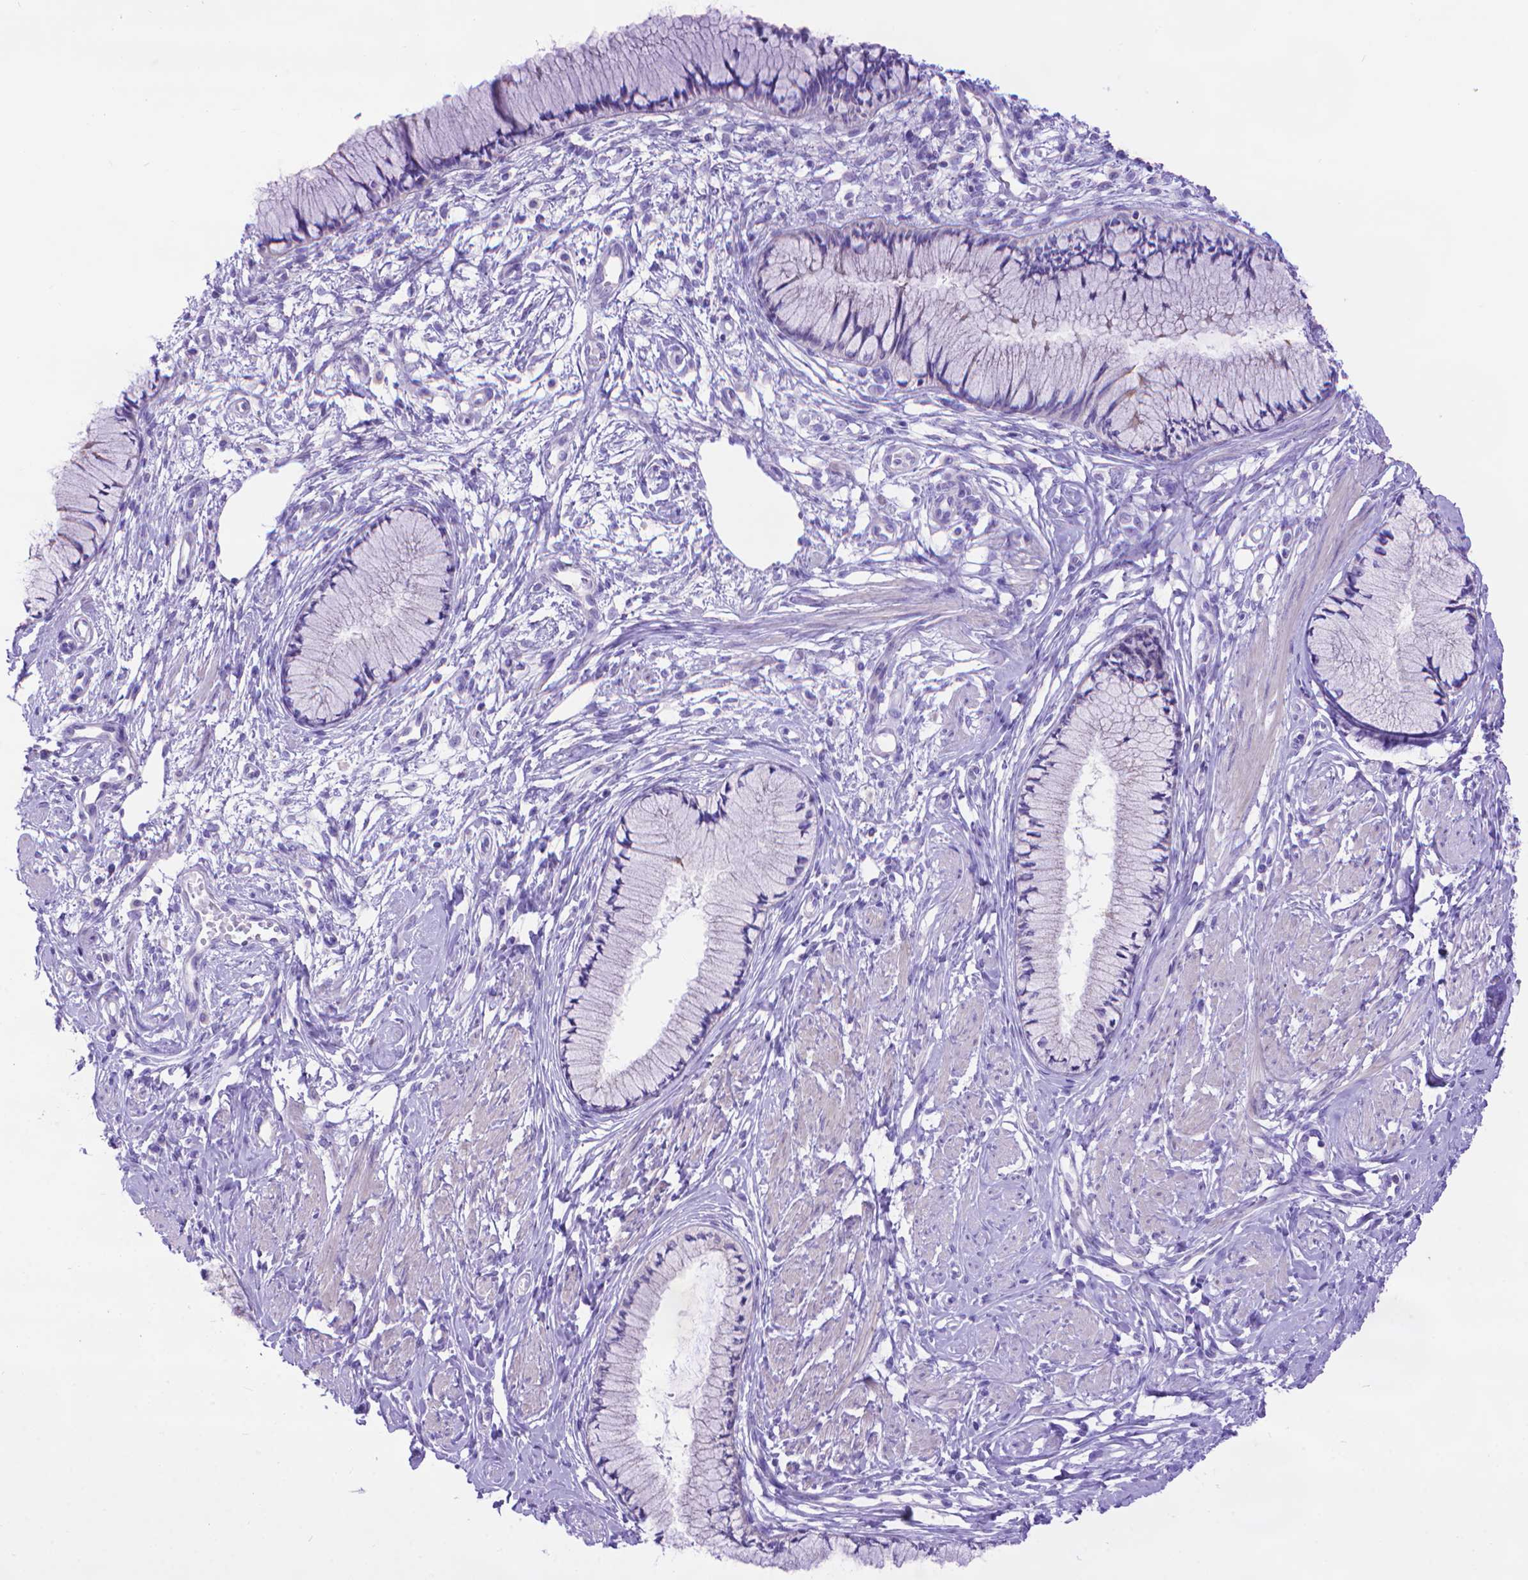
{"staining": {"intensity": "negative", "quantity": "none", "location": "none"}, "tissue": "cervix", "cell_type": "Glandular cells", "image_type": "normal", "snomed": [{"axis": "morphology", "description": "Normal tissue, NOS"}, {"axis": "topography", "description": "Cervix"}], "caption": "Human cervix stained for a protein using immunohistochemistry (IHC) reveals no staining in glandular cells.", "gene": "DHRS2", "patient": {"sex": "female", "age": 37}}